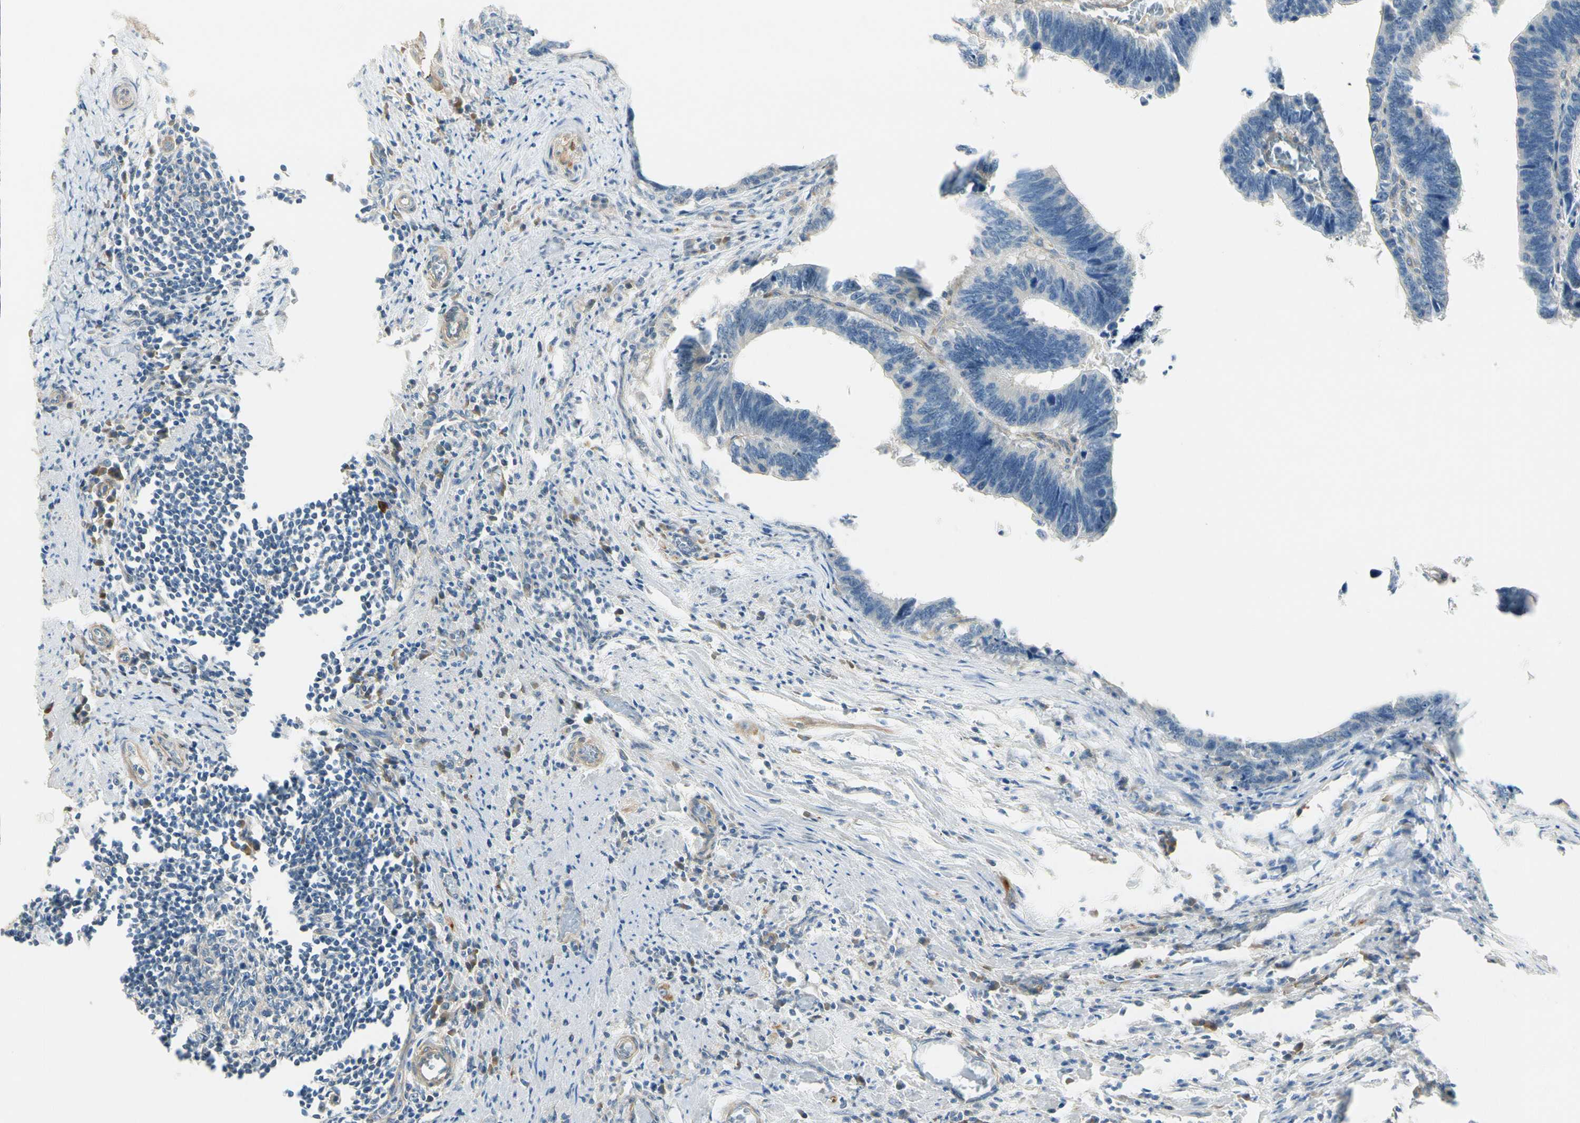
{"staining": {"intensity": "negative", "quantity": "none", "location": "none"}, "tissue": "colorectal cancer", "cell_type": "Tumor cells", "image_type": "cancer", "snomed": [{"axis": "morphology", "description": "Adenocarcinoma, NOS"}, {"axis": "topography", "description": "Colon"}], "caption": "The image demonstrates no significant staining in tumor cells of adenocarcinoma (colorectal).", "gene": "RASGRF1", "patient": {"sex": "male", "age": 72}}